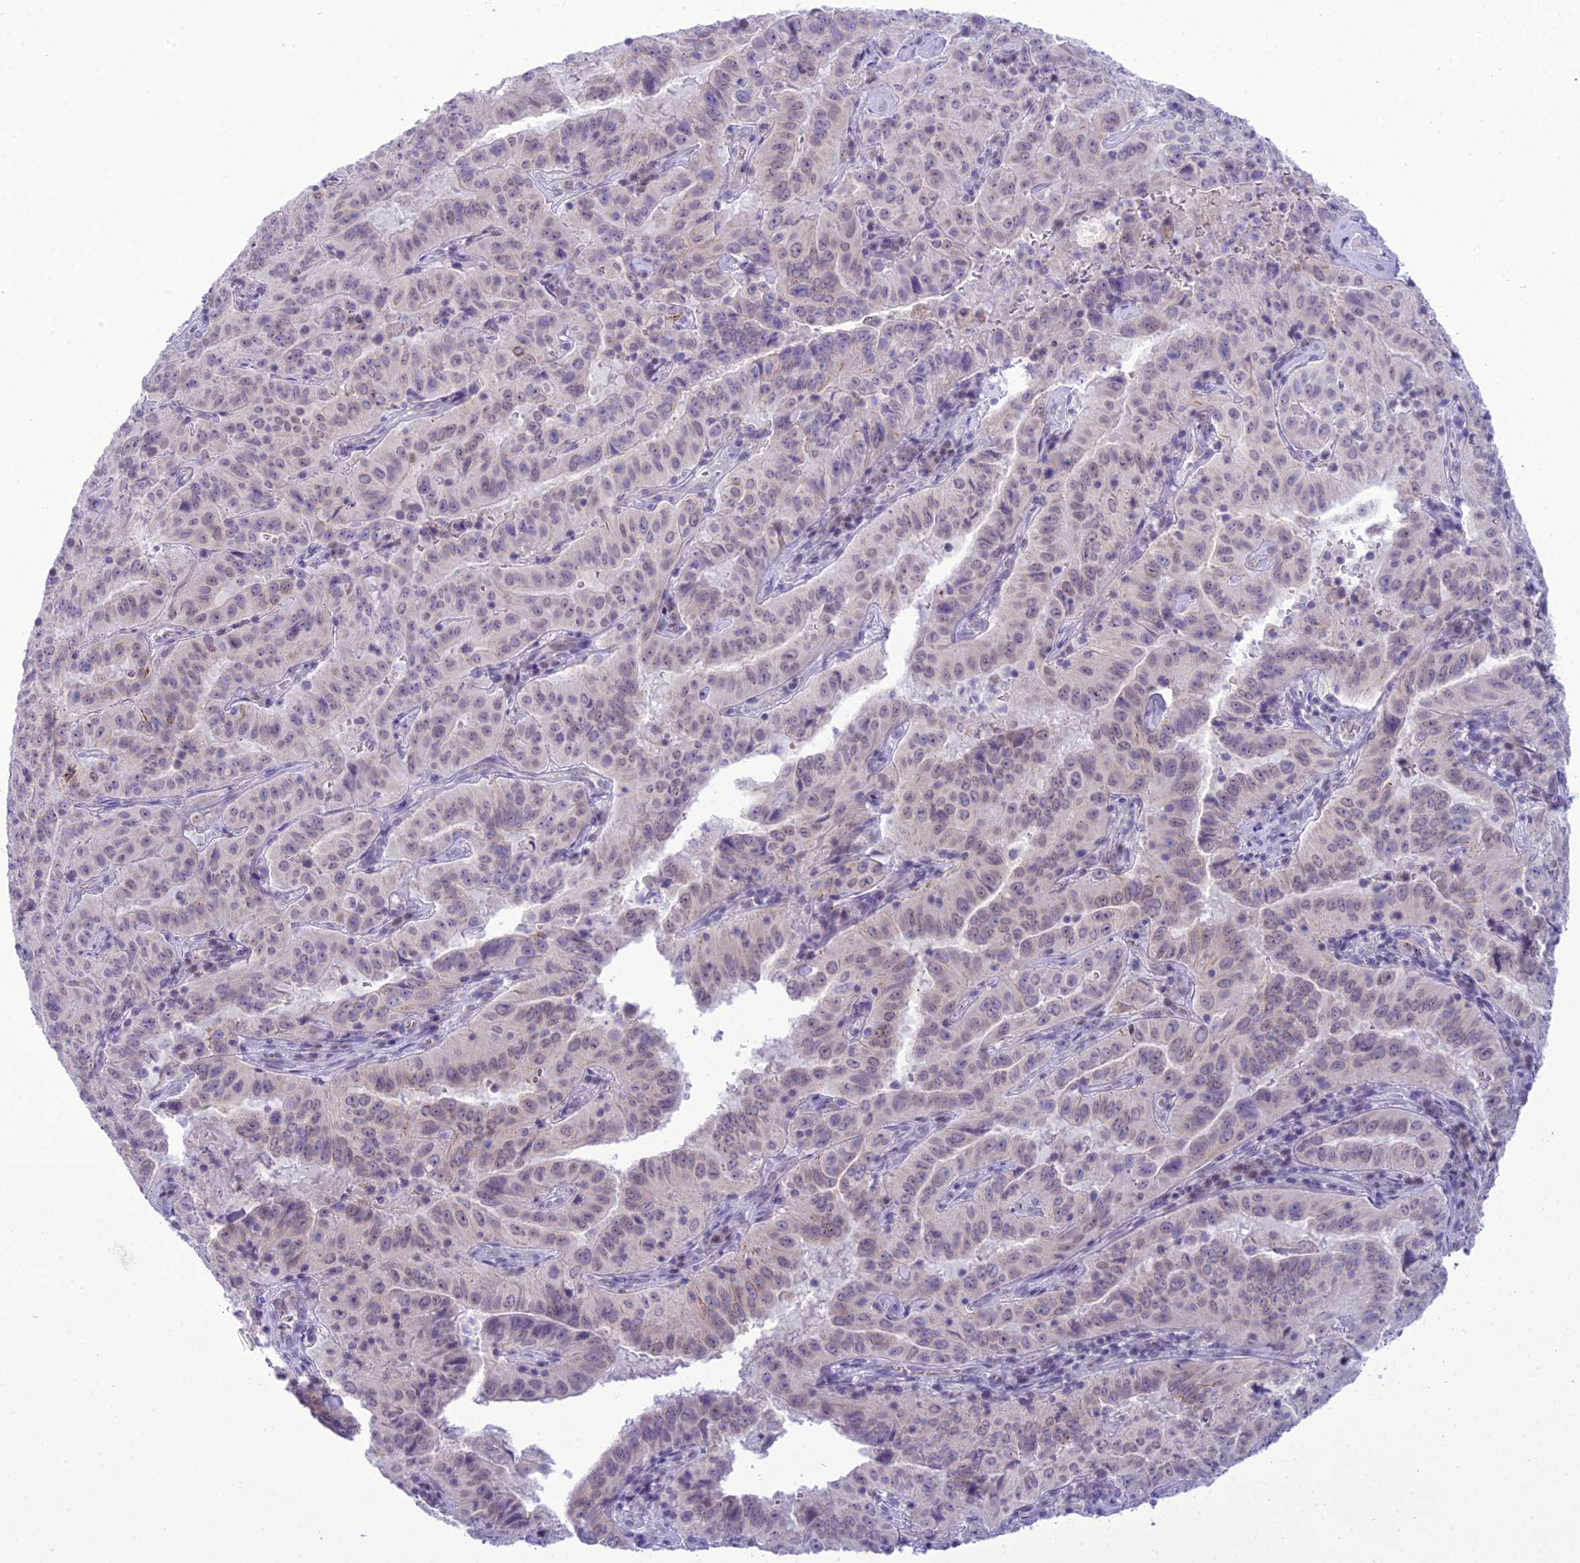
{"staining": {"intensity": "negative", "quantity": "none", "location": "none"}, "tissue": "pancreatic cancer", "cell_type": "Tumor cells", "image_type": "cancer", "snomed": [{"axis": "morphology", "description": "Adenocarcinoma, NOS"}, {"axis": "topography", "description": "Pancreas"}], "caption": "Immunohistochemistry micrograph of human adenocarcinoma (pancreatic) stained for a protein (brown), which exhibits no expression in tumor cells.", "gene": "B9D2", "patient": {"sex": "male", "age": 63}}